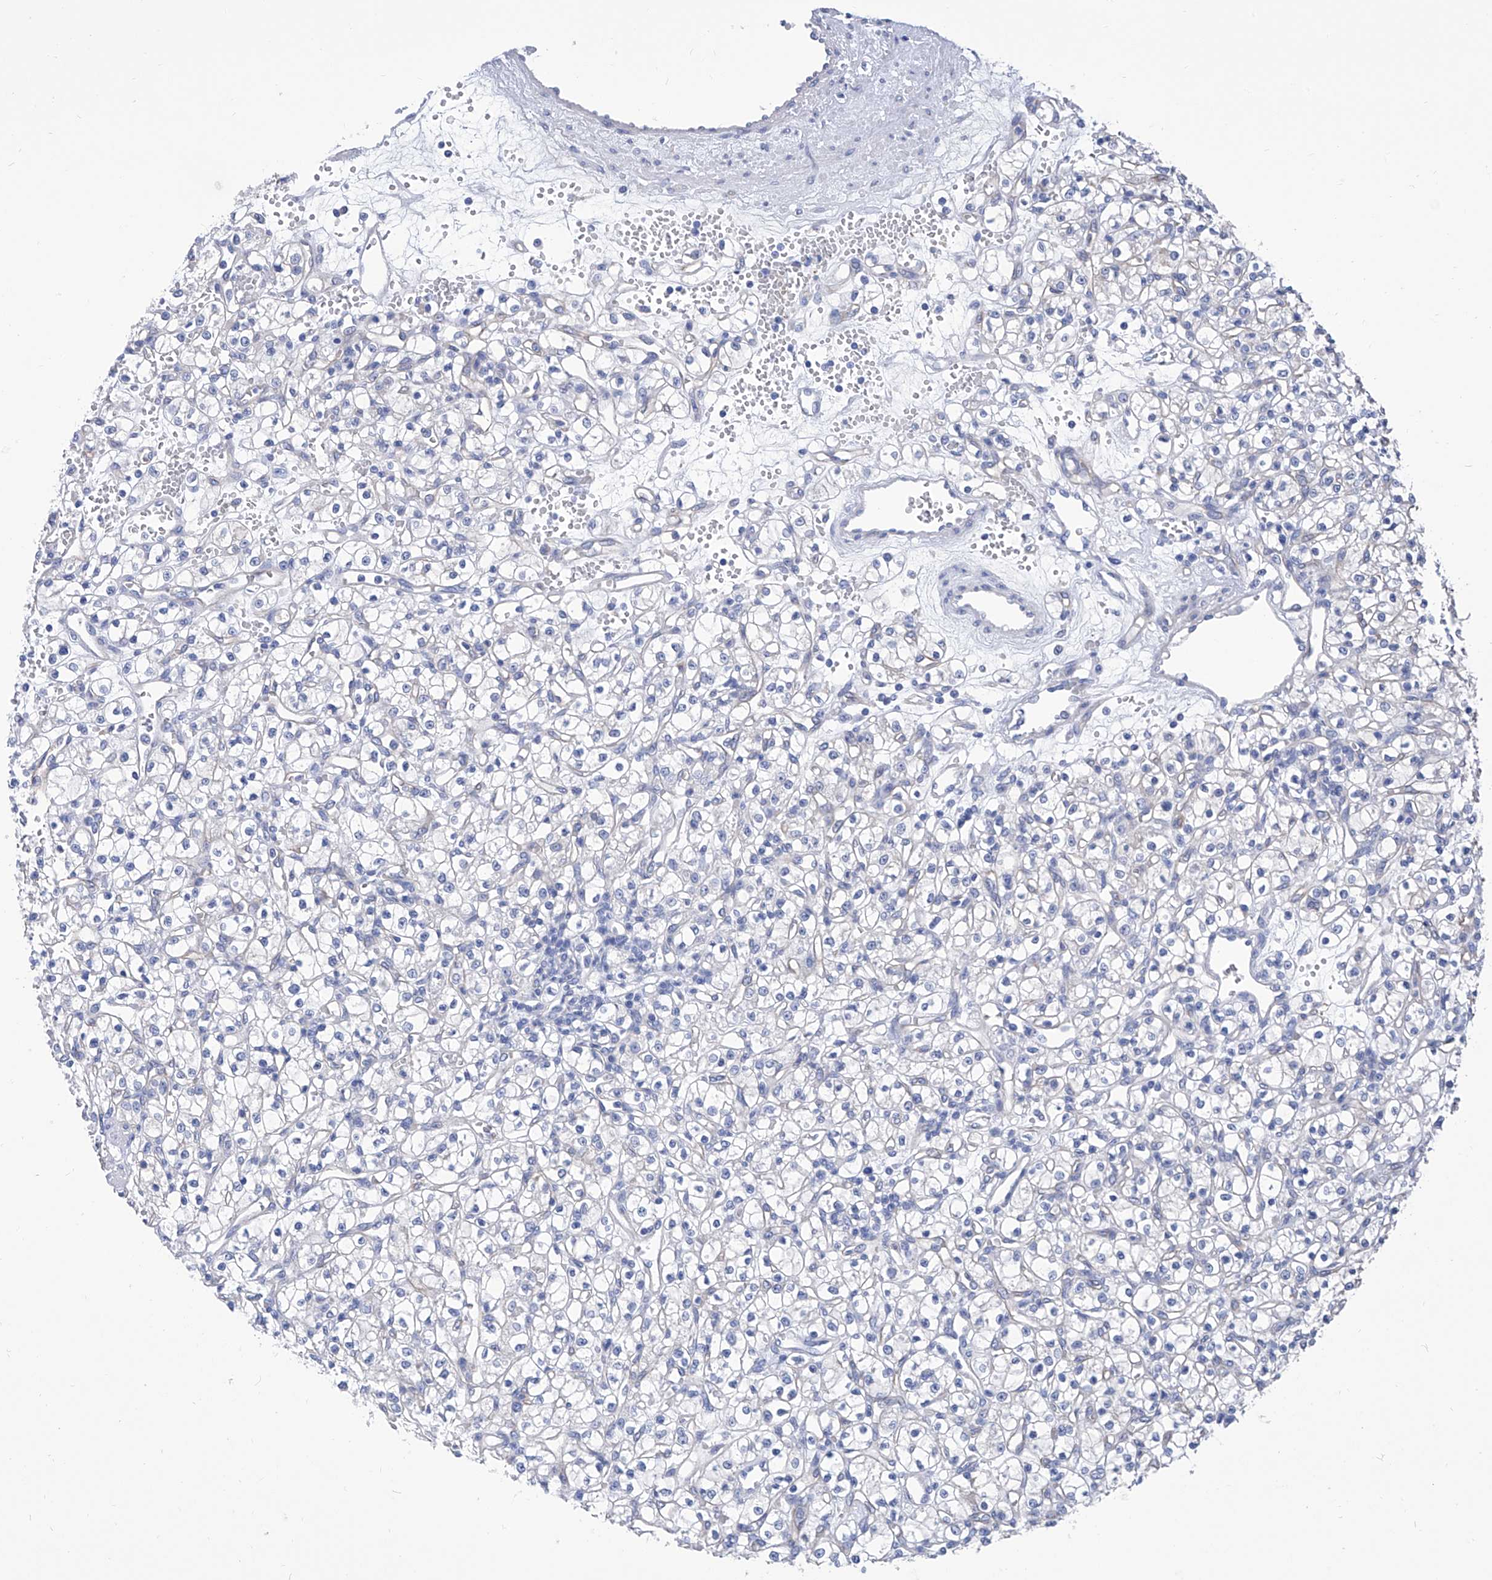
{"staining": {"intensity": "negative", "quantity": "none", "location": "none"}, "tissue": "renal cancer", "cell_type": "Tumor cells", "image_type": "cancer", "snomed": [{"axis": "morphology", "description": "Adenocarcinoma, NOS"}, {"axis": "topography", "description": "Kidney"}], "caption": "A micrograph of renal cancer stained for a protein displays no brown staining in tumor cells. Brightfield microscopy of IHC stained with DAB (3,3'-diaminobenzidine) (brown) and hematoxylin (blue), captured at high magnification.", "gene": "SMS", "patient": {"sex": "female", "age": 59}}